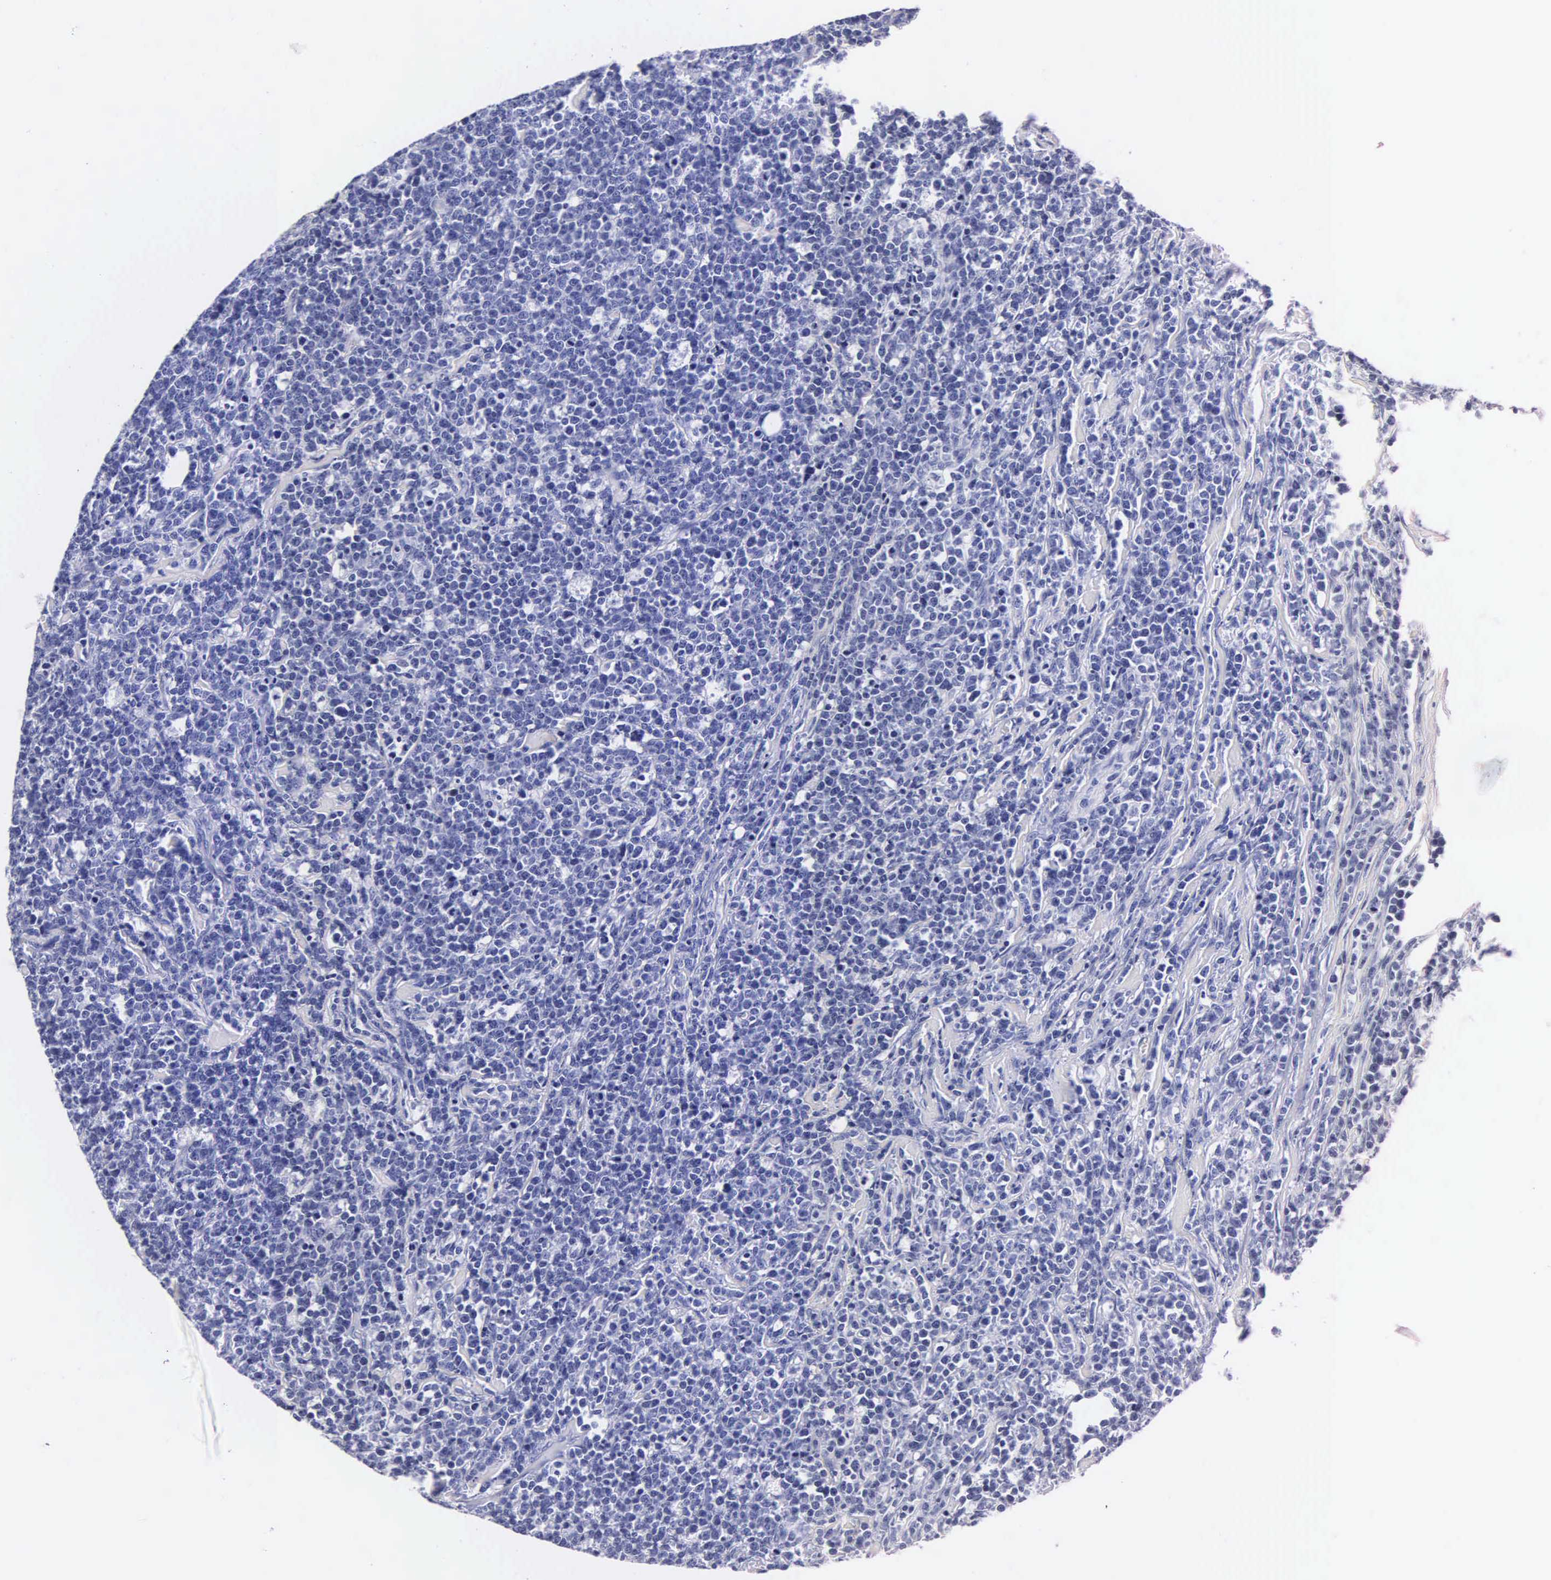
{"staining": {"intensity": "negative", "quantity": "none", "location": "none"}, "tissue": "lymphoma", "cell_type": "Tumor cells", "image_type": "cancer", "snomed": [{"axis": "morphology", "description": "Malignant lymphoma, non-Hodgkin's type, High grade"}, {"axis": "topography", "description": "Small intestine"}, {"axis": "topography", "description": "Colon"}], "caption": "Immunohistochemistry (IHC) micrograph of neoplastic tissue: human malignant lymphoma, non-Hodgkin's type (high-grade) stained with DAB (3,3'-diaminobenzidine) demonstrates no significant protein staining in tumor cells. (DAB (3,3'-diaminobenzidine) immunohistochemistry (IHC), high magnification).", "gene": "MB", "patient": {"sex": "male", "age": 8}}